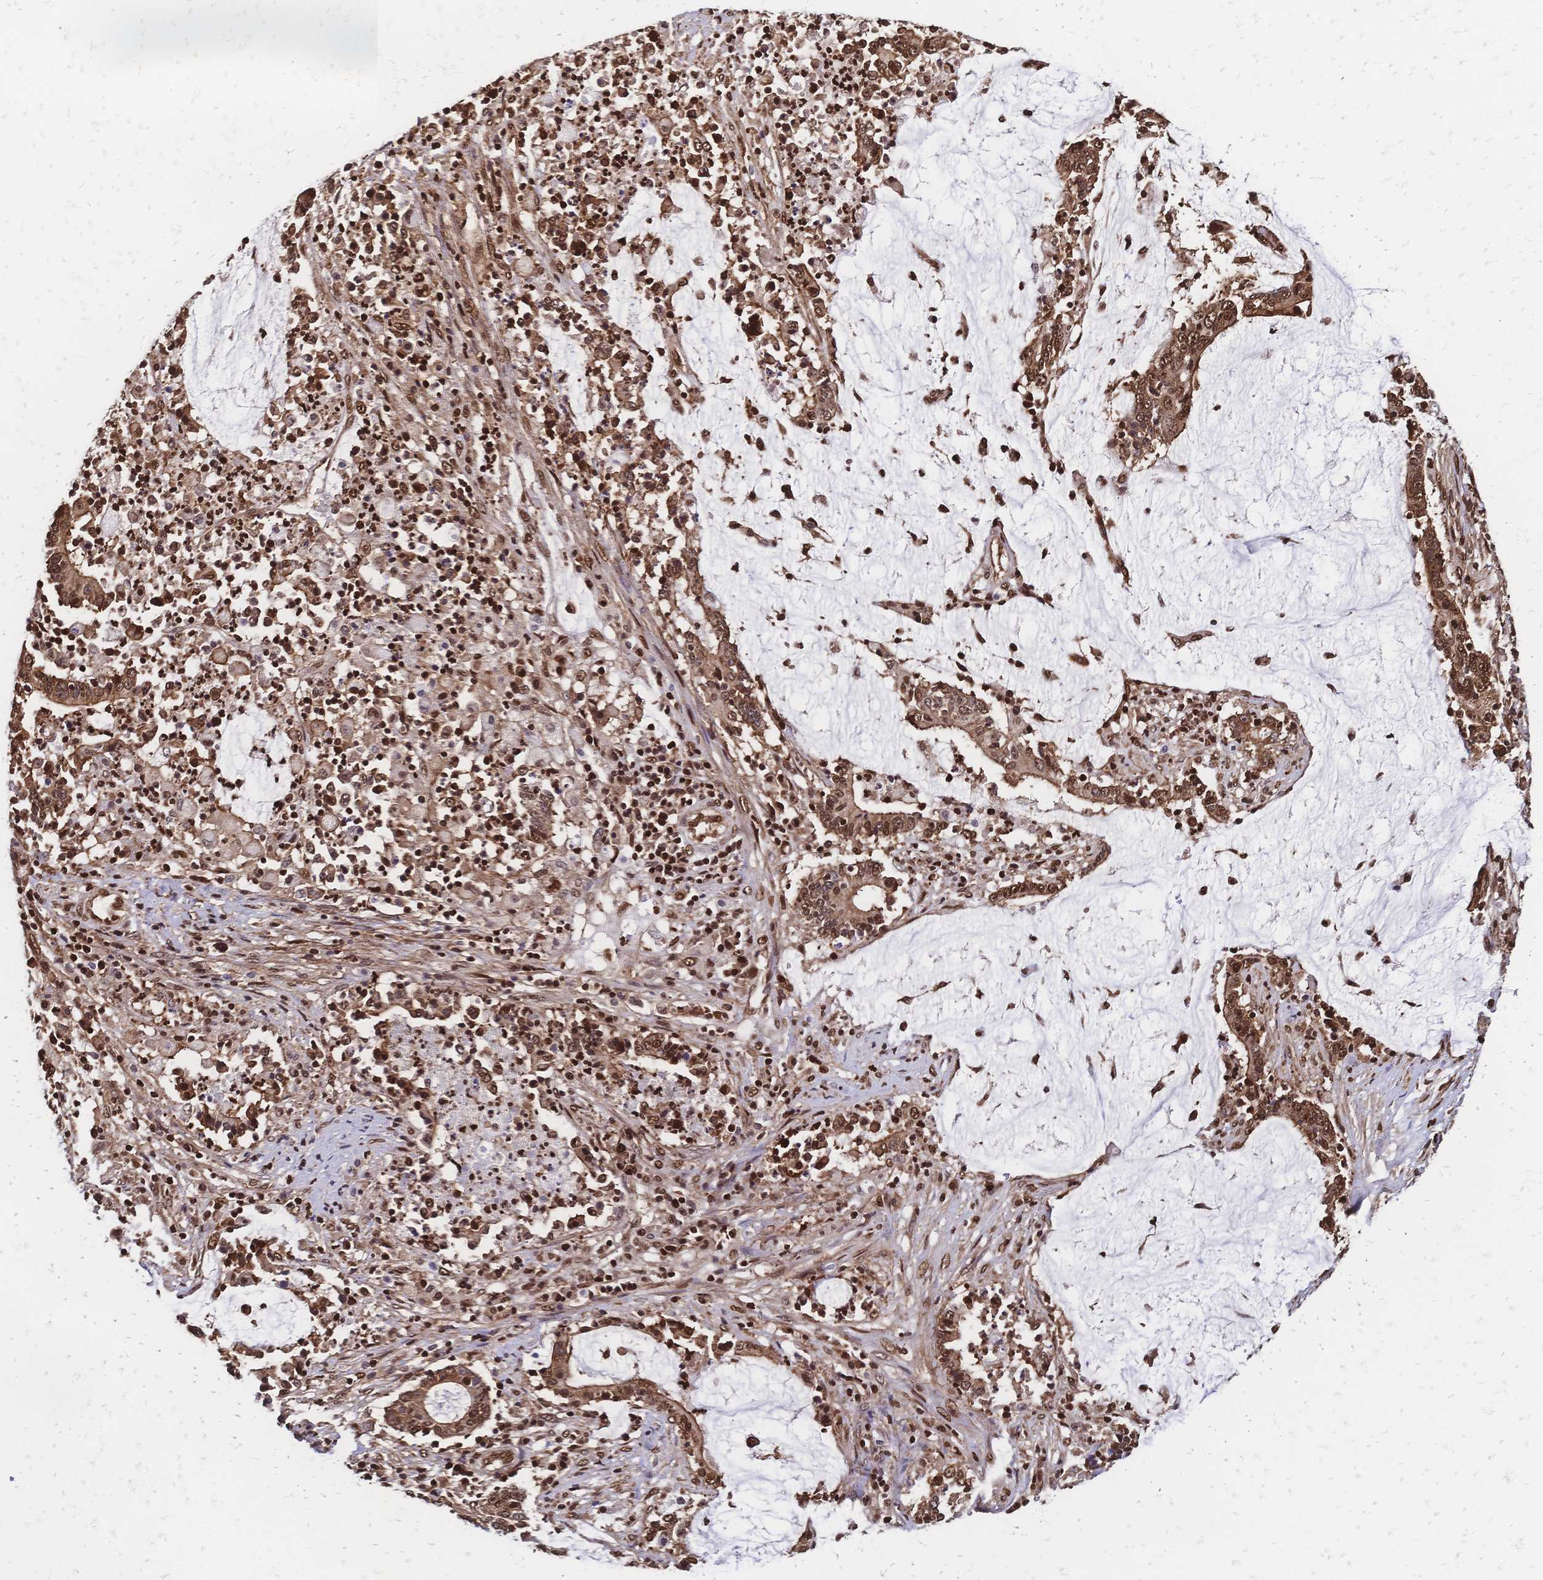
{"staining": {"intensity": "moderate", "quantity": ">75%", "location": "cytoplasmic/membranous,nuclear"}, "tissue": "stomach cancer", "cell_type": "Tumor cells", "image_type": "cancer", "snomed": [{"axis": "morphology", "description": "Adenocarcinoma, NOS"}, {"axis": "topography", "description": "Stomach, upper"}], "caption": "Immunohistochemistry (IHC) of stomach adenocarcinoma reveals medium levels of moderate cytoplasmic/membranous and nuclear expression in approximately >75% of tumor cells.", "gene": "HDGF", "patient": {"sex": "male", "age": 68}}